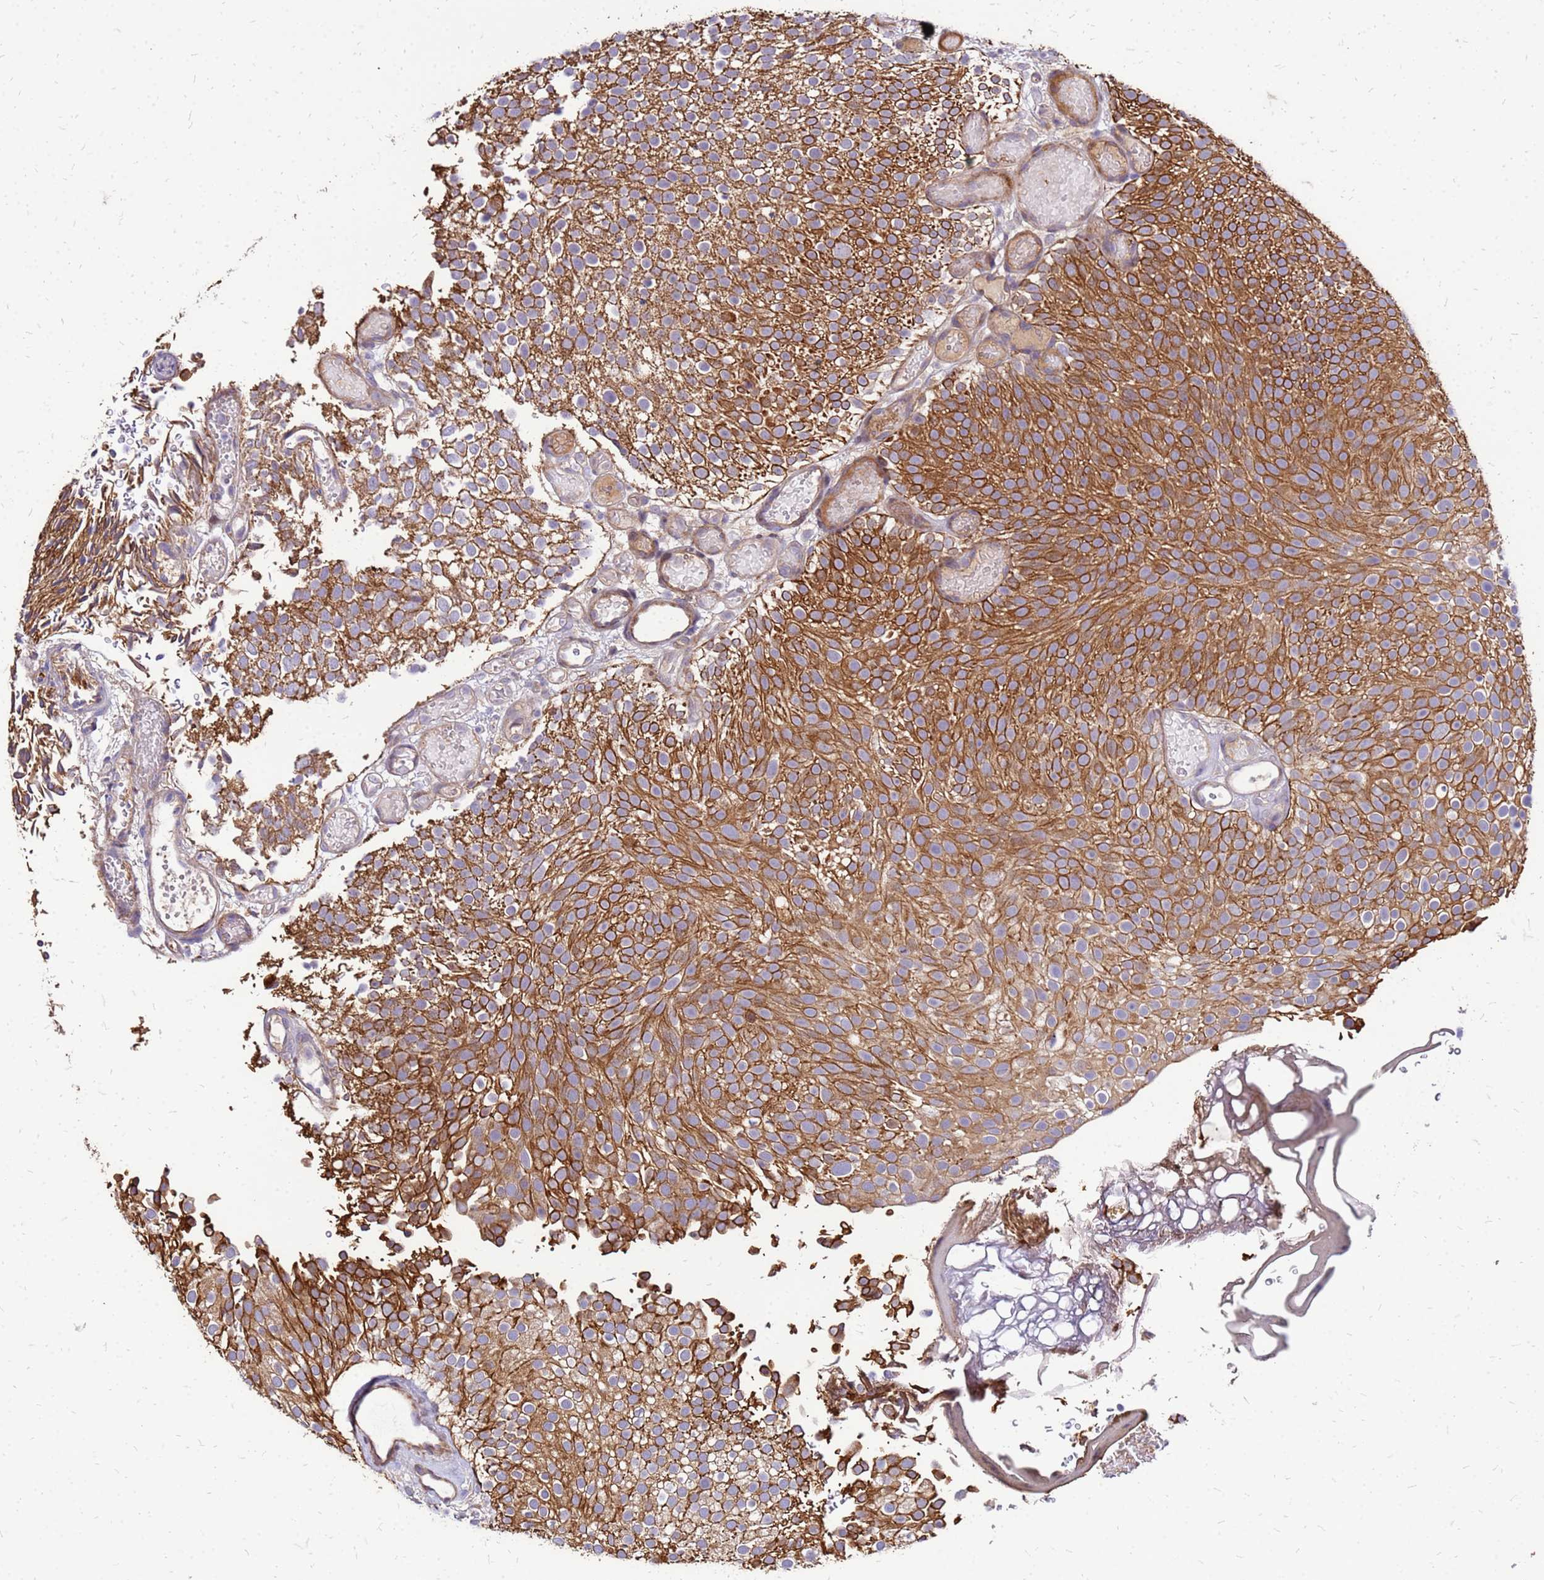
{"staining": {"intensity": "strong", "quantity": ">75%", "location": "cytoplasmic/membranous"}, "tissue": "urothelial cancer", "cell_type": "Tumor cells", "image_type": "cancer", "snomed": [{"axis": "morphology", "description": "Urothelial carcinoma, Low grade"}, {"axis": "topography", "description": "Urinary bladder"}], "caption": "The histopathology image displays a brown stain indicating the presence of a protein in the cytoplasmic/membranous of tumor cells in urothelial cancer.", "gene": "VMO1", "patient": {"sex": "male", "age": 78}}